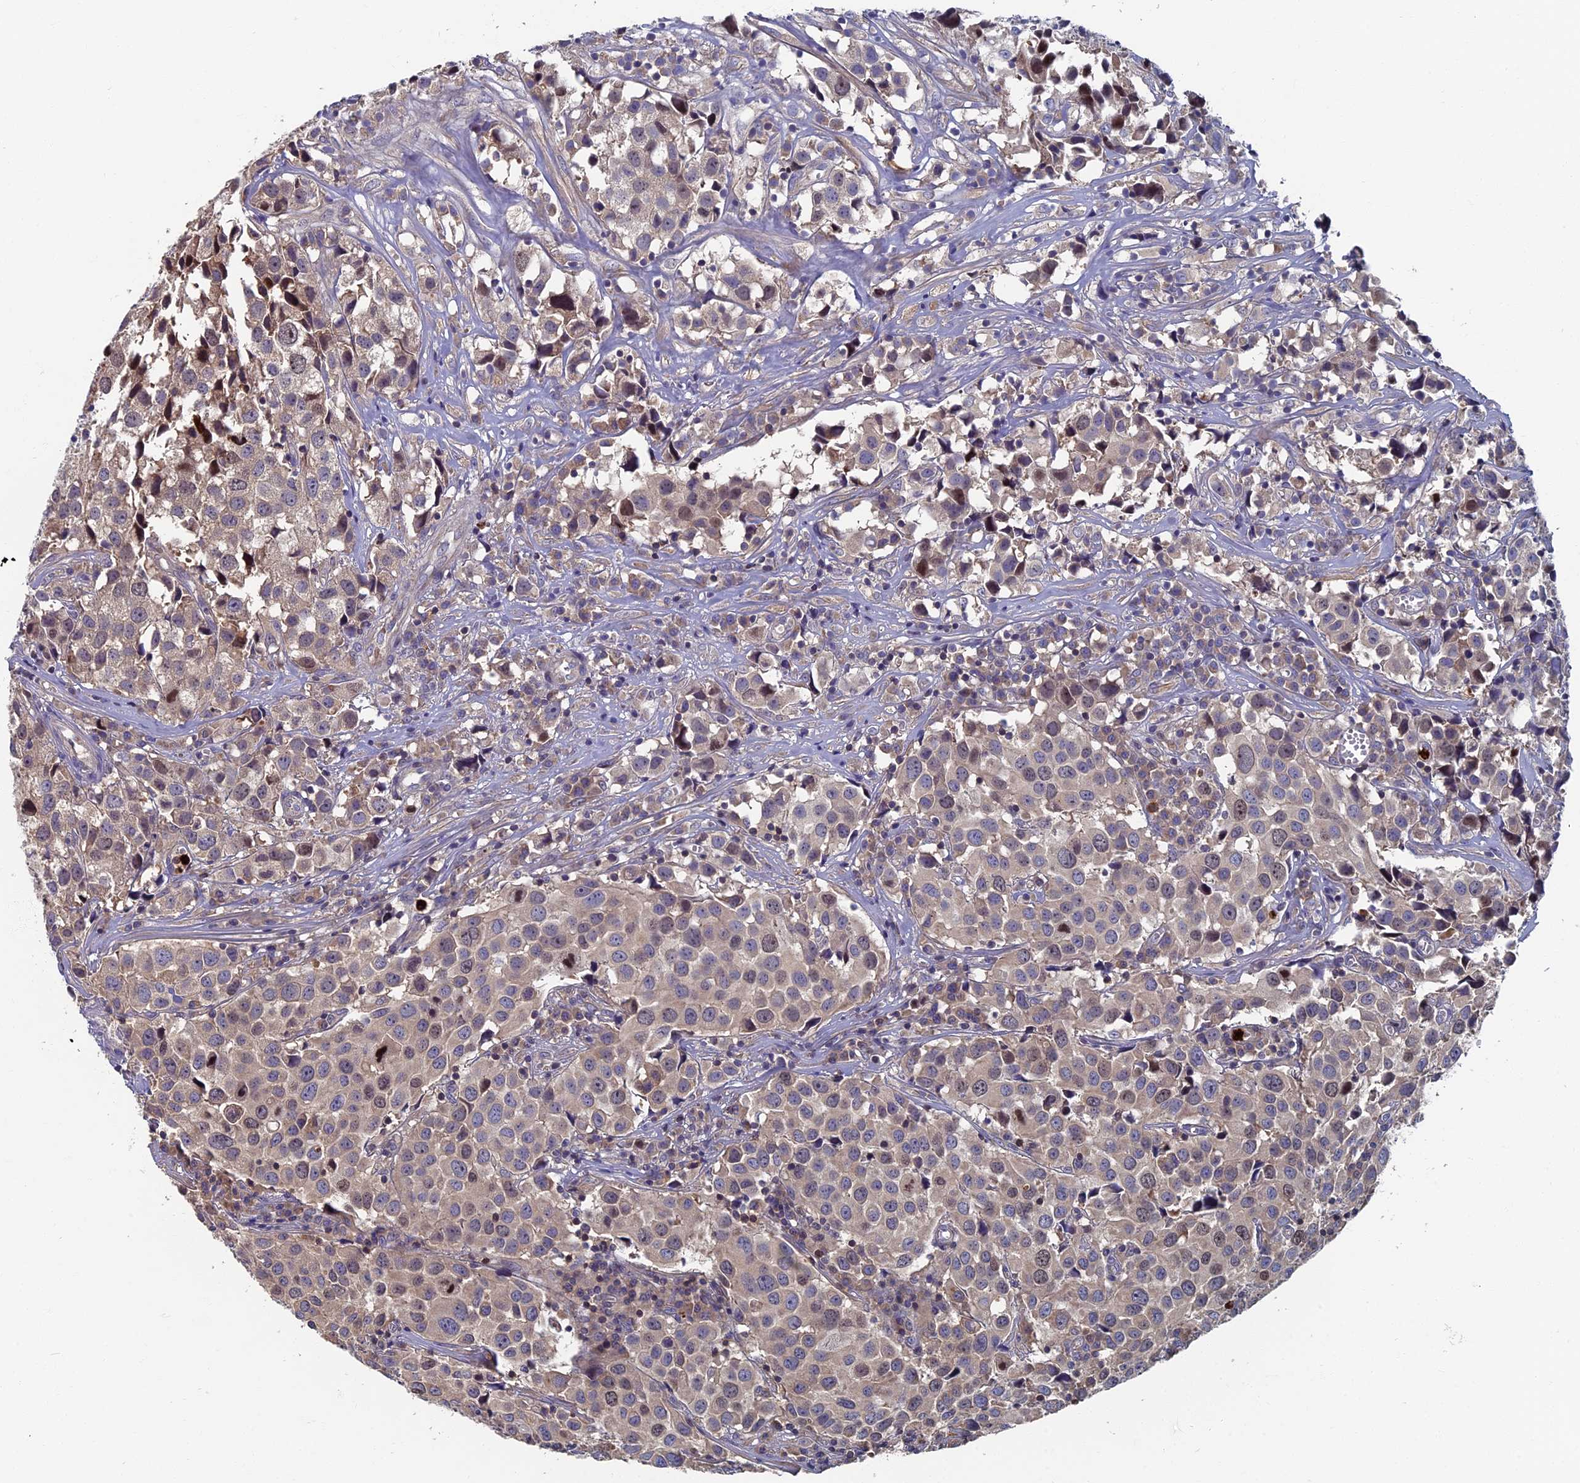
{"staining": {"intensity": "weak", "quantity": "<25%", "location": "cytoplasmic/membranous,nuclear"}, "tissue": "urothelial cancer", "cell_type": "Tumor cells", "image_type": "cancer", "snomed": [{"axis": "morphology", "description": "Urothelial carcinoma, High grade"}, {"axis": "topography", "description": "Urinary bladder"}], "caption": "The IHC histopathology image has no significant expression in tumor cells of urothelial carcinoma (high-grade) tissue.", "gene": "TNK2", "patient": {"sex": "female", "age": 75}}